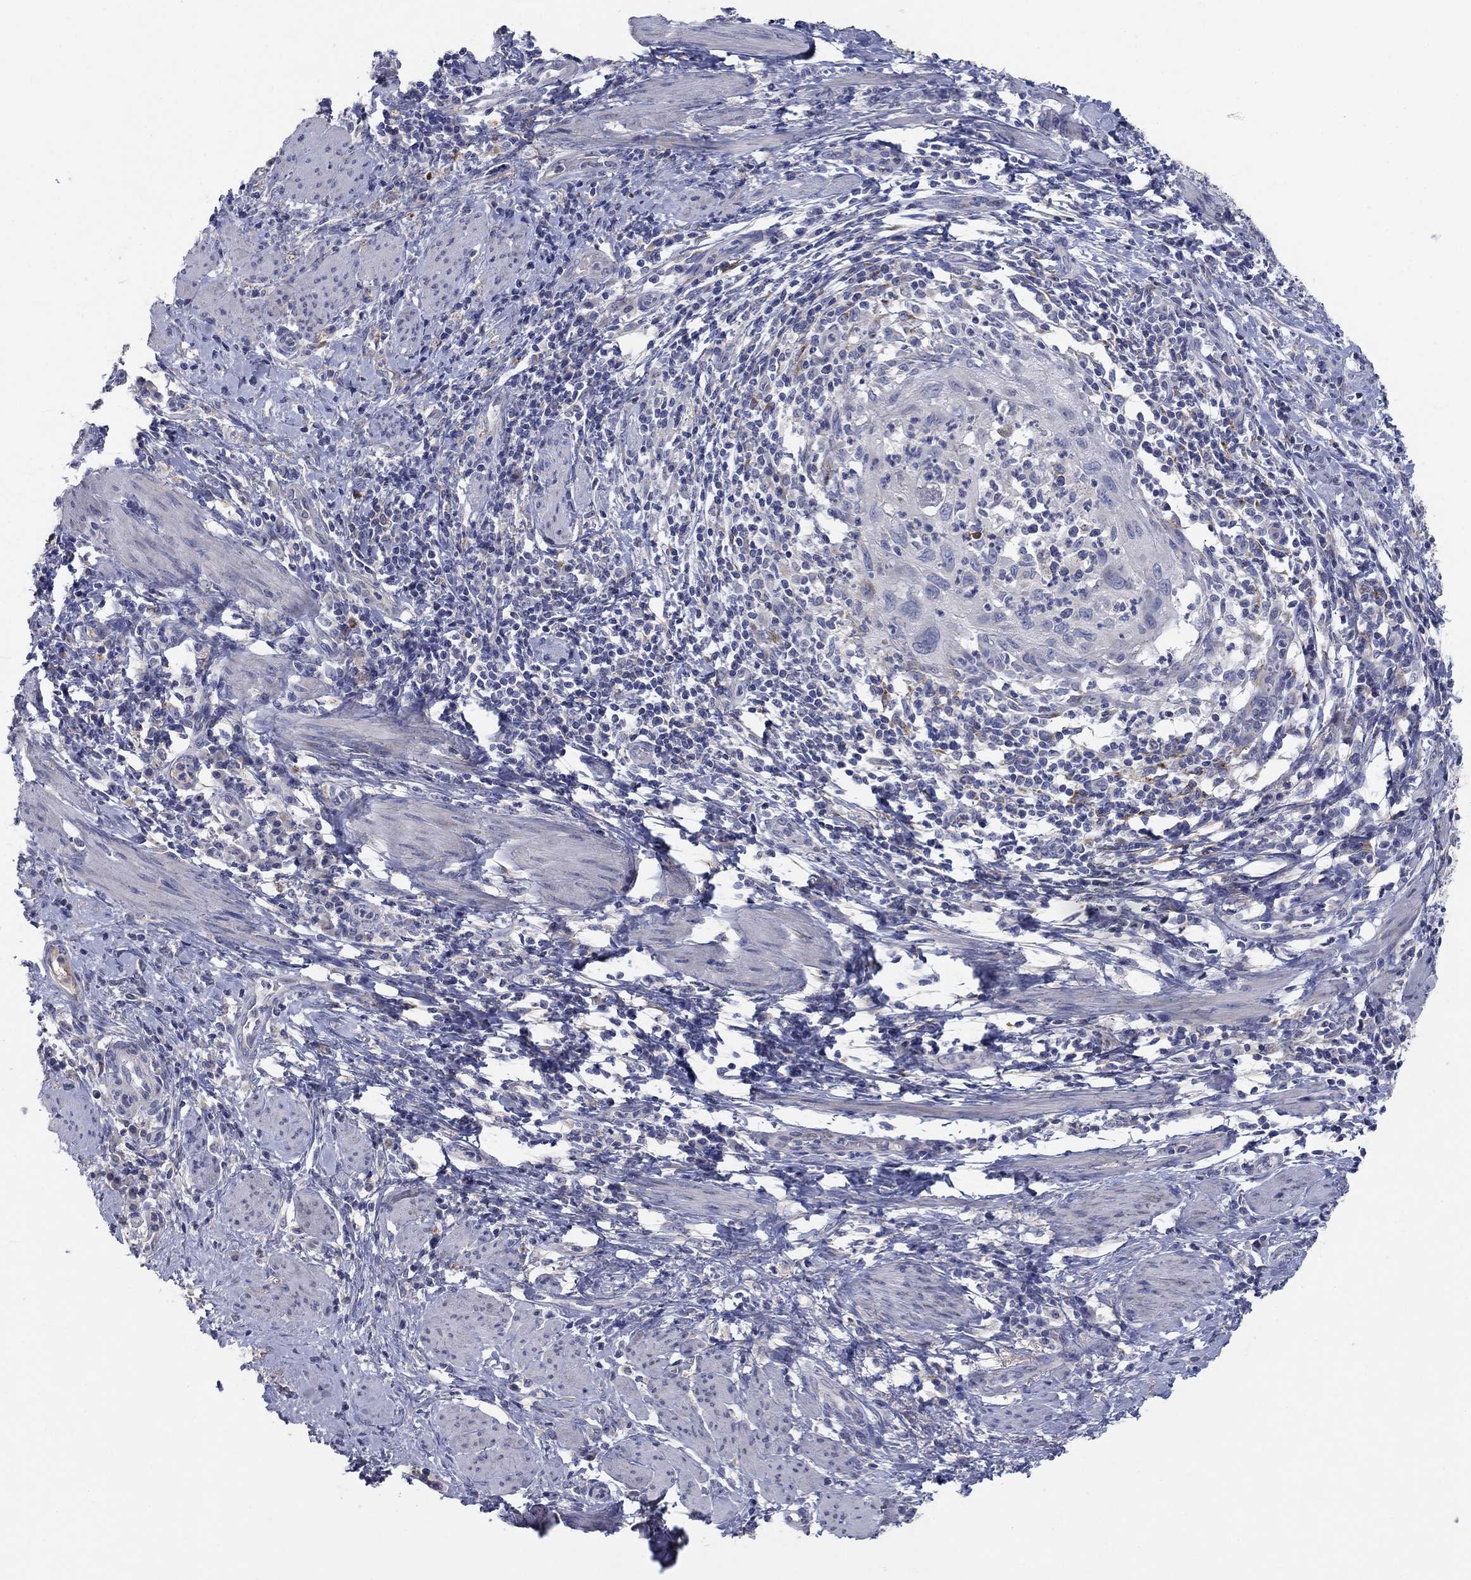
{"staining": {"intensity": "negative", "quantity": "none", "location": "none"}, "tissue": "cervical cancer", "cell_type": "Tumor cells", "image_type": "cancer", "snomed": [{"axis": "morphology", "description": "Squamous cell carcinoma, NOS"}, {"axis": "topography", "description": "Cervix"}], "caption": "Protein analysis of squamous cell carcinoma (cervical) exhibits no significant staining in tumor cells.", "gene": "PTGDS", "patient": {"sex": "female", "age": 26}}